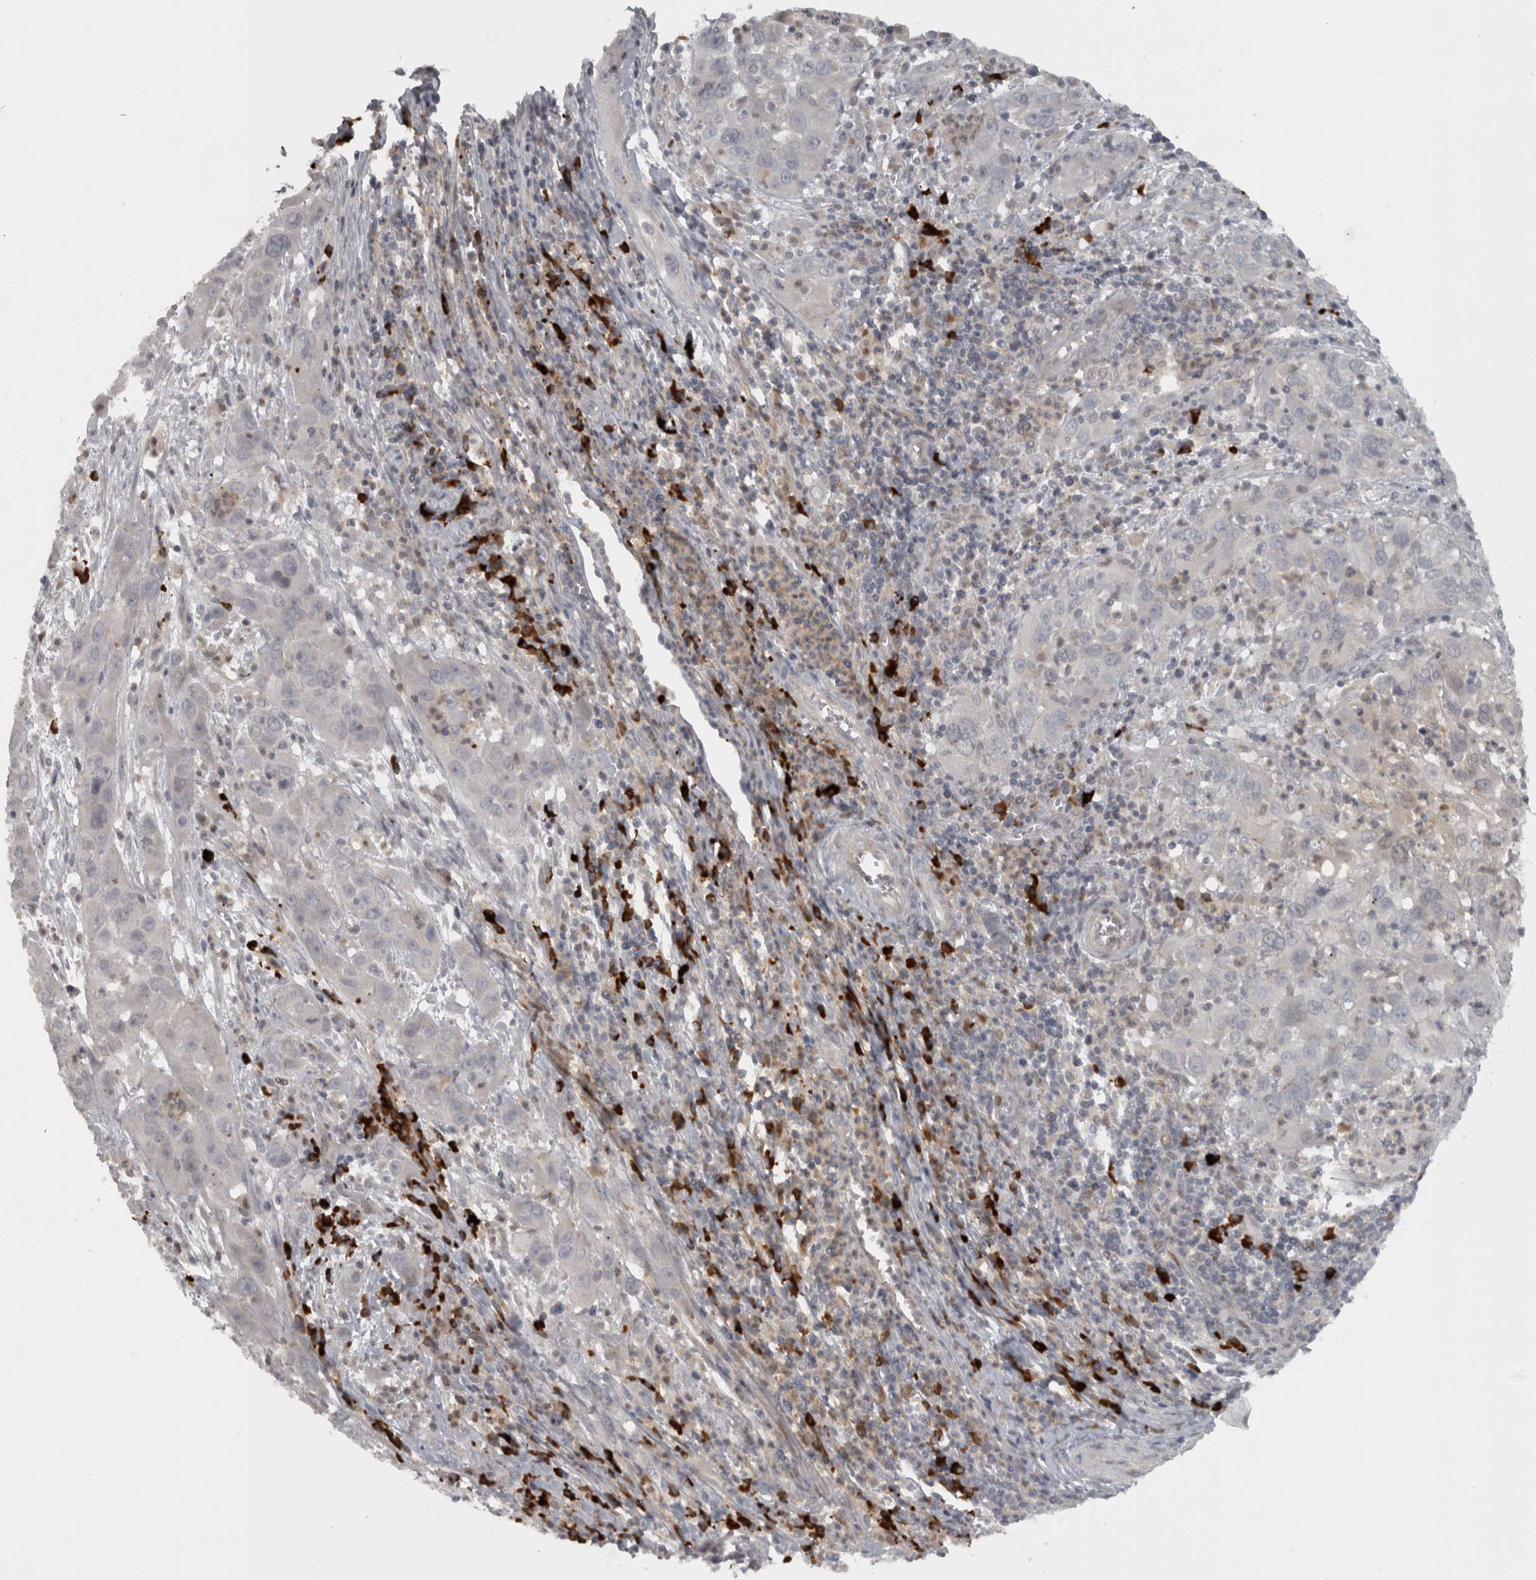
{"staining": {"intensity": "negative", "quantity": "none", "location": "none"}, "tissue": "cervical cancer", "cell_type": "Tumor cells", "image_type": "cancer", "snomed": [{"axis": "morphology", "description": "Squamous cell carcinoma, NOS"}, {"axis": "topography", "description": "Cervix"}], "caption": "The histopathology image displays no significant expression in tumor cells of squamous cell carcinoma (cervical).", "gene": "SLCO5A1", "patient": {"sex": "female", "age": 32}}